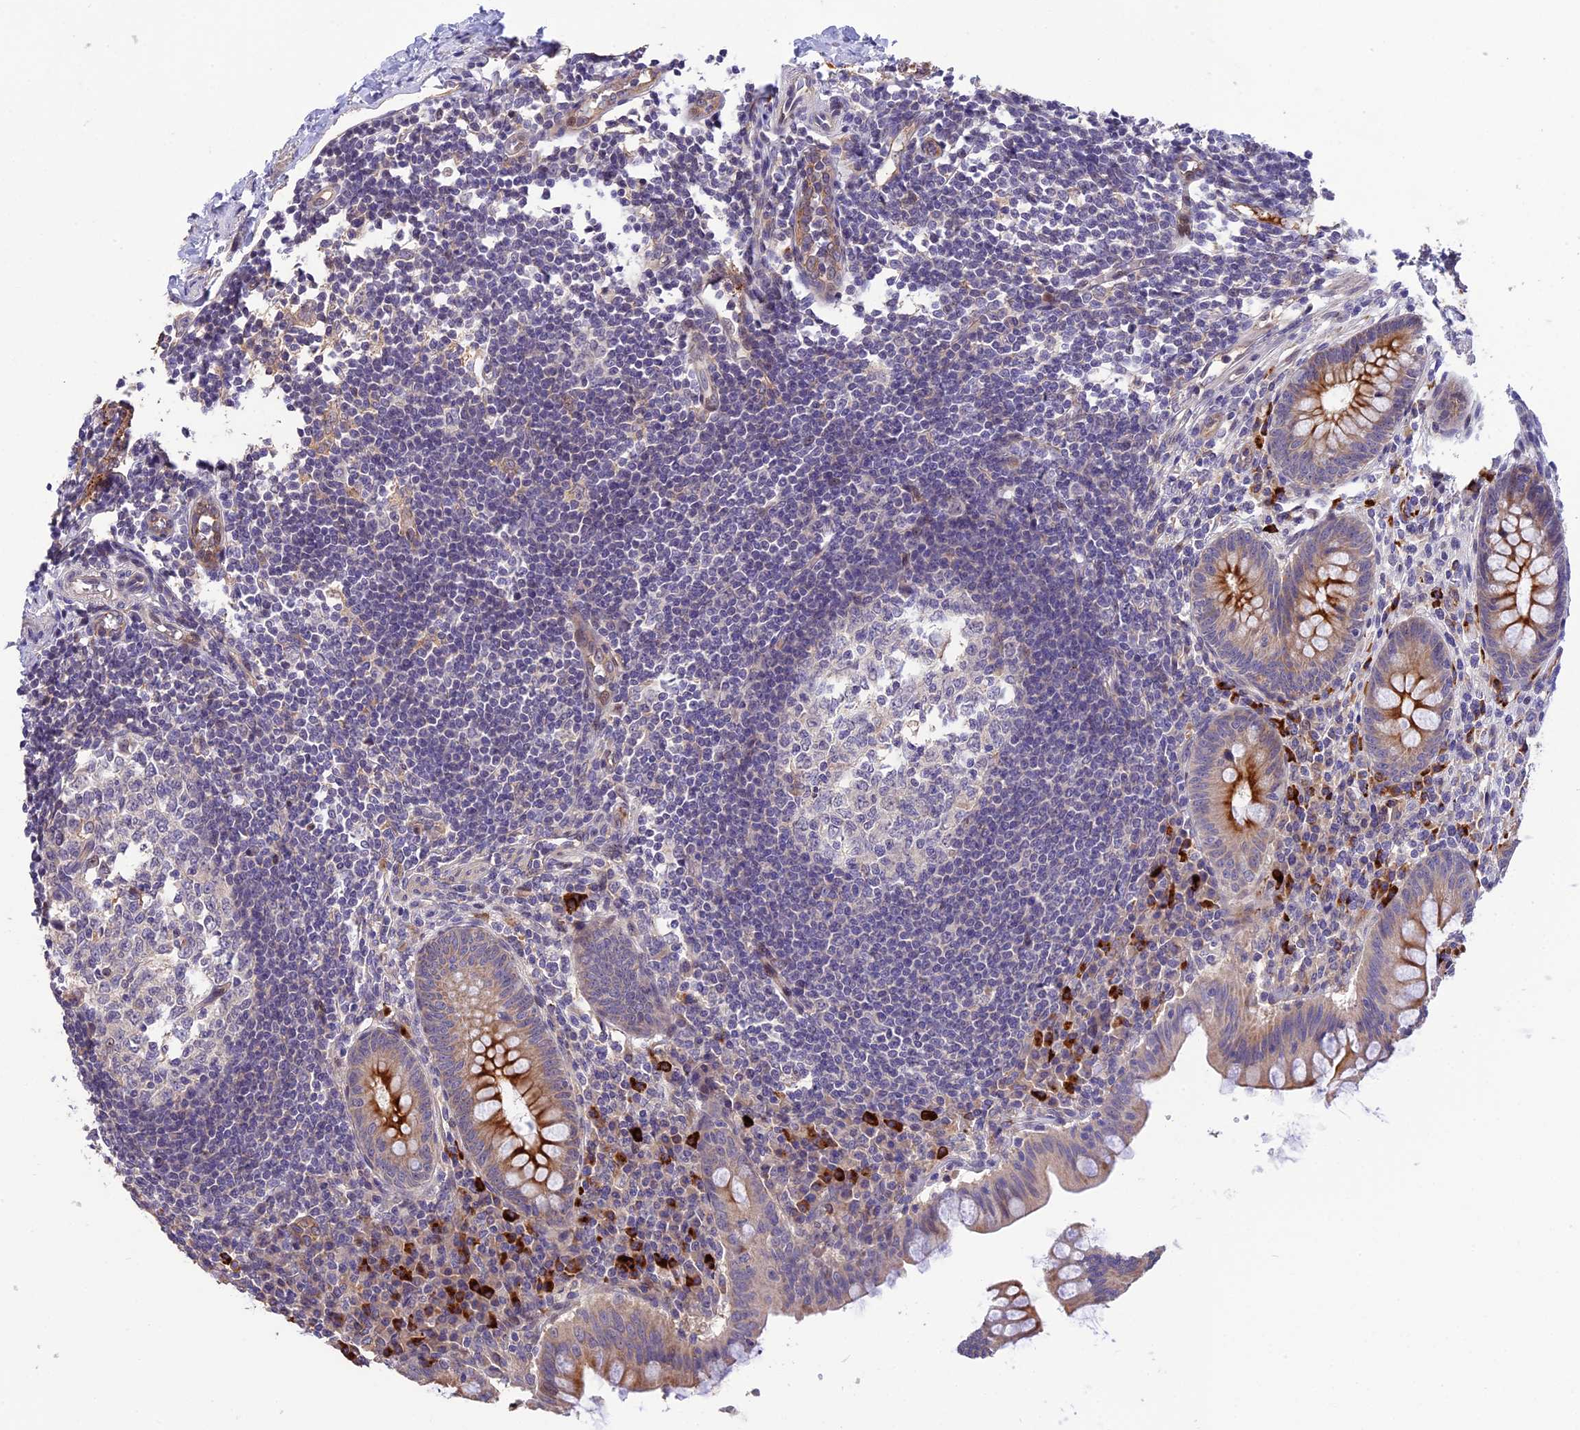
{"staining": {"intensity": "strong", "quantity": "25%-75%", "location": "cytoplasmic/membranous"}, "tissue": "appendix", "cell_type": "Glandular cells", "image_type": "normal", "snomed": [{"axis": "morphology", "description": "Normal tissue, NOS"}, {"axis": "topography", "description": "Appendix"}], "caption": "Glandular cells display high levels of strong cytoplasmic/membranous positivity in about 25%-75% of cells in normal appendix.", "gene": "MFSD2A", "patient": {"sex": "female", "age": 33}}